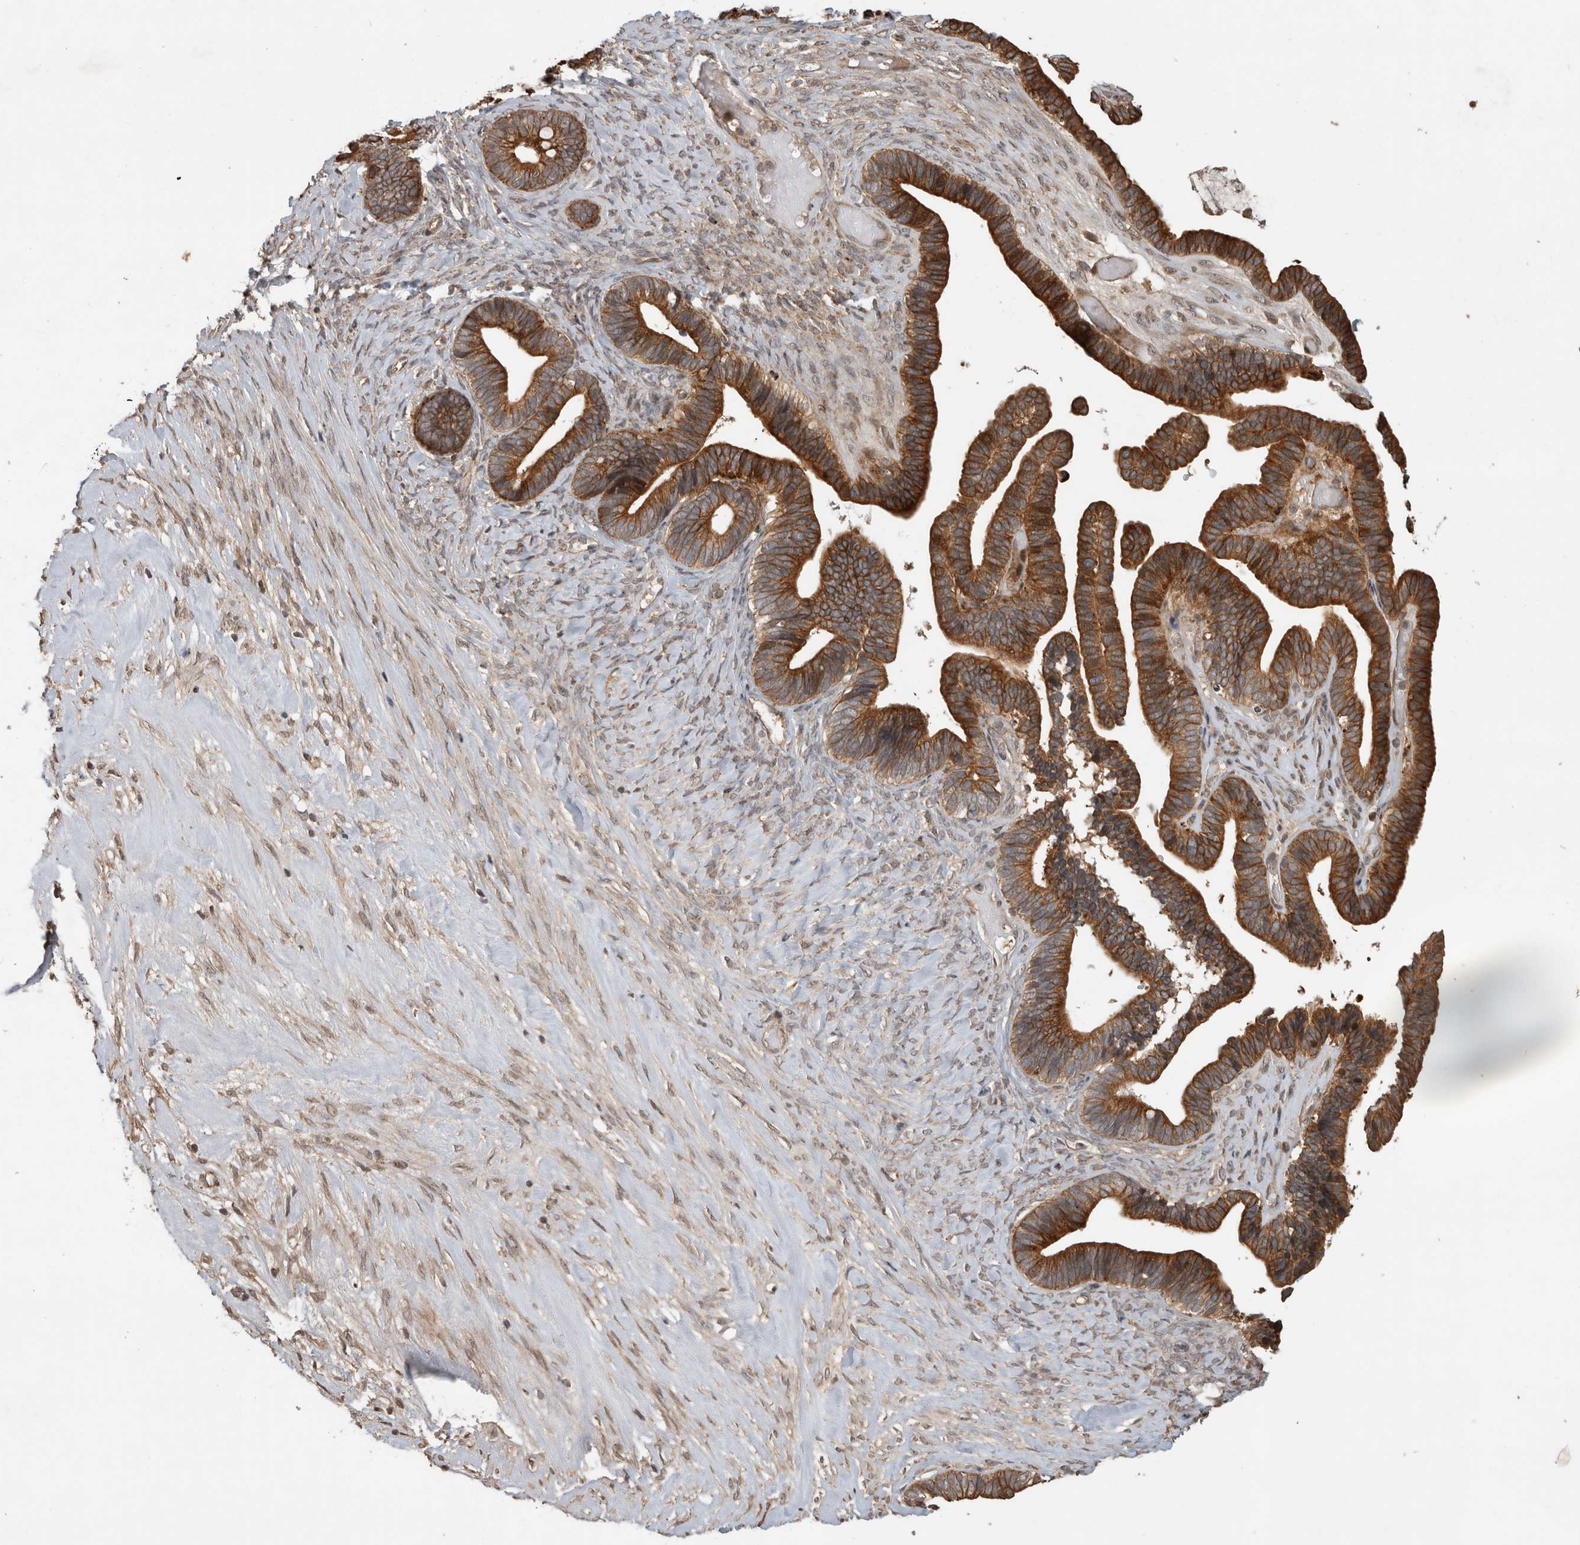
{"staining": {"intensity": "strong", "quantity": ">75%", "location": "cytoplasmic/membranous"}, "tissue": "ovarian cancer", "cell_type": "Tumor cells", "image_type": "cancer", "snomed": [{"axis": "morphology", "description": "Cystadenocarcinoma, serous, NOS"}, {"axis": "topography", "description": "Ovary"}], "caption": "Serous cystadenocarcinoma (ovarian) stained for a protein demonstrates strong cytoplasmic/membranous positivity in tumor cells.", "gene": "PITPNC1", "patient": {"sex": "female", "age": 56}}